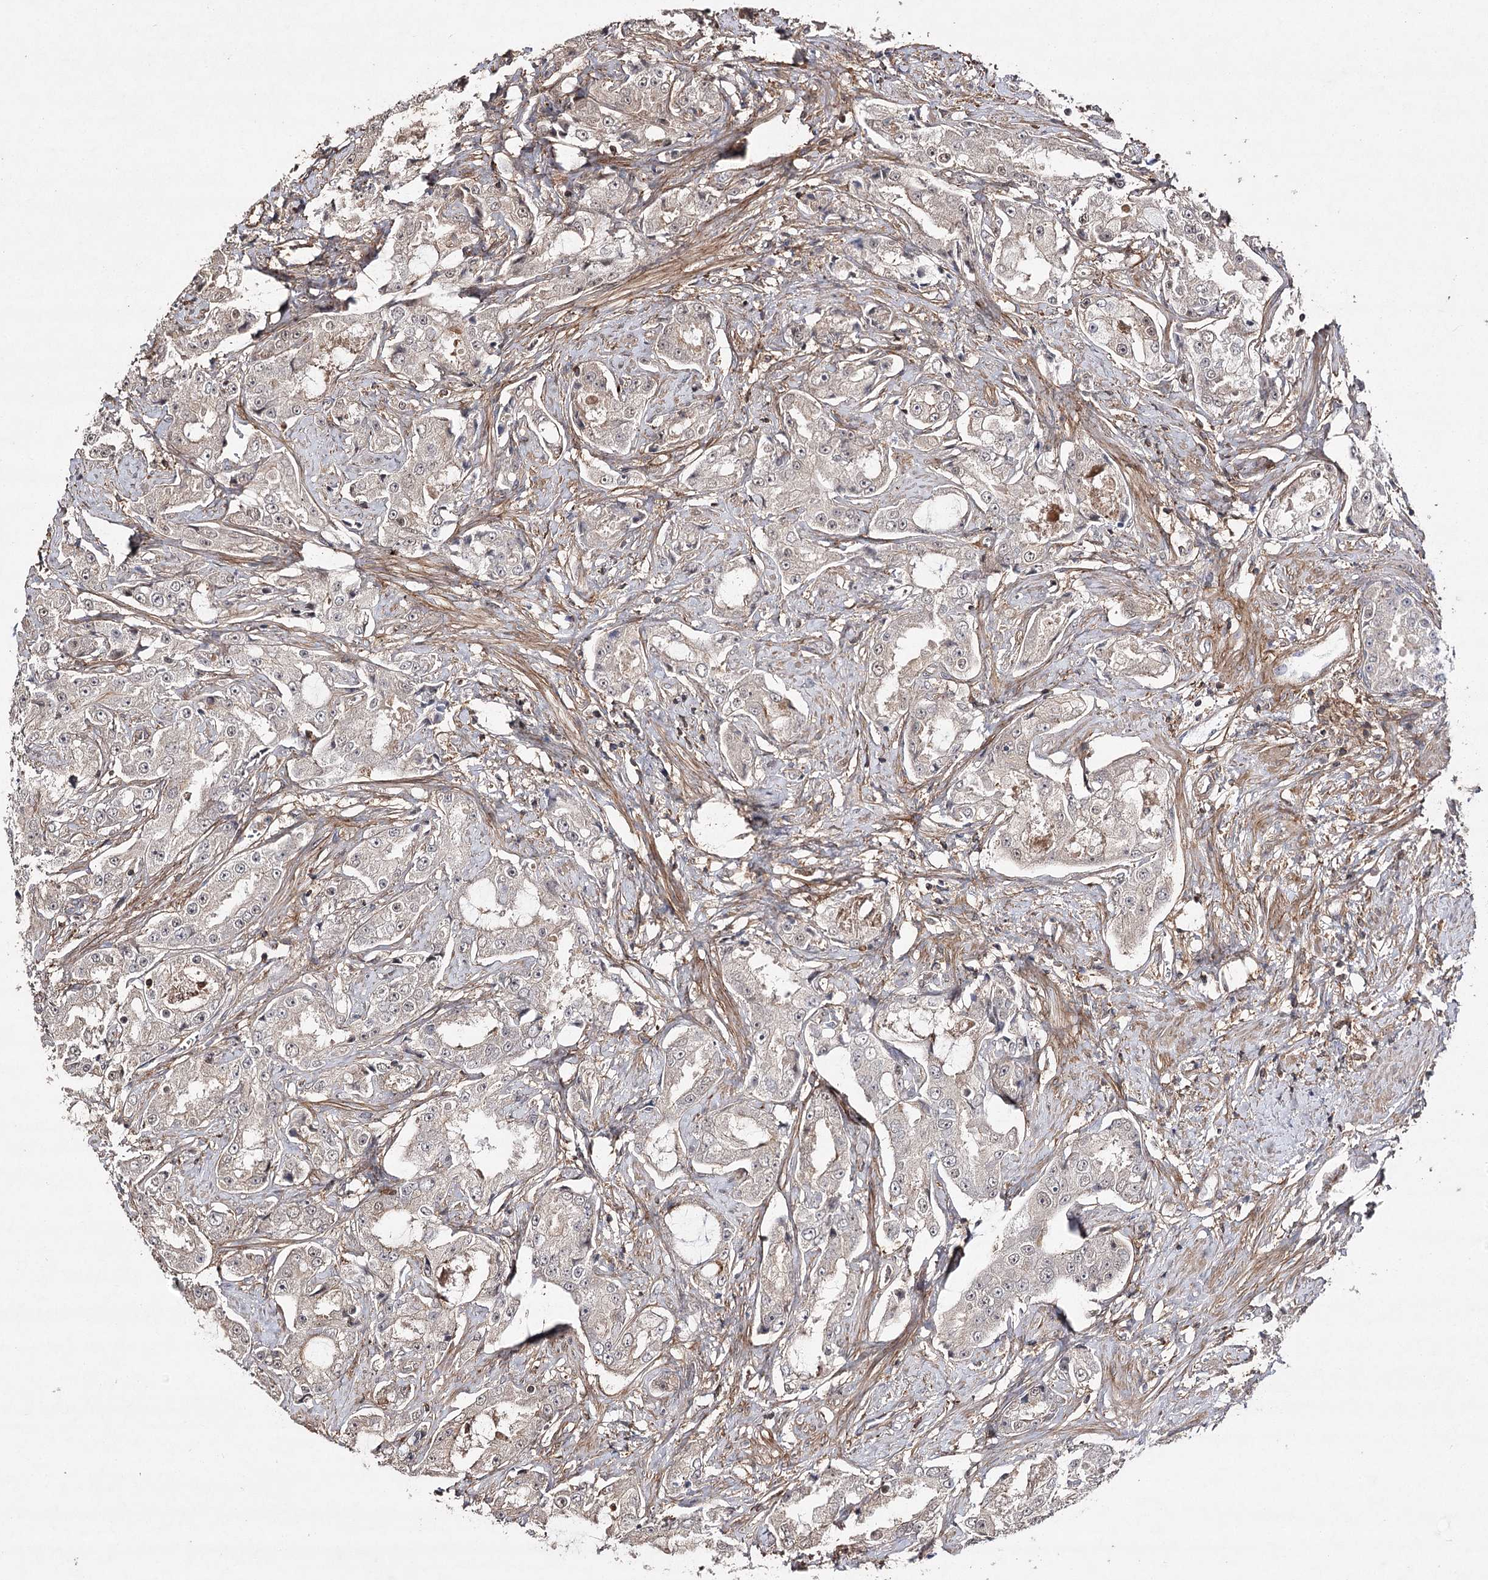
{"staining": {"intensity": "negative", "quantity": "none", "location": "none"}, "tissue": "prostate cancer", "cell_type": "Tumor cells", "image_type": "cancer", "snomed": [{"axis": "morphology", "description": "Adenocarcinoma, High grade"}, {"axis": "topography", "description": "Prostate"}], "caption": "Immunohistochemistry (IHC) histopathology image of human prostate cancer stained for a protein (brown), which displays no staining in tumor cells.", "gene": "OBSL1", "patient": {"sex": "male", "age": 73}}